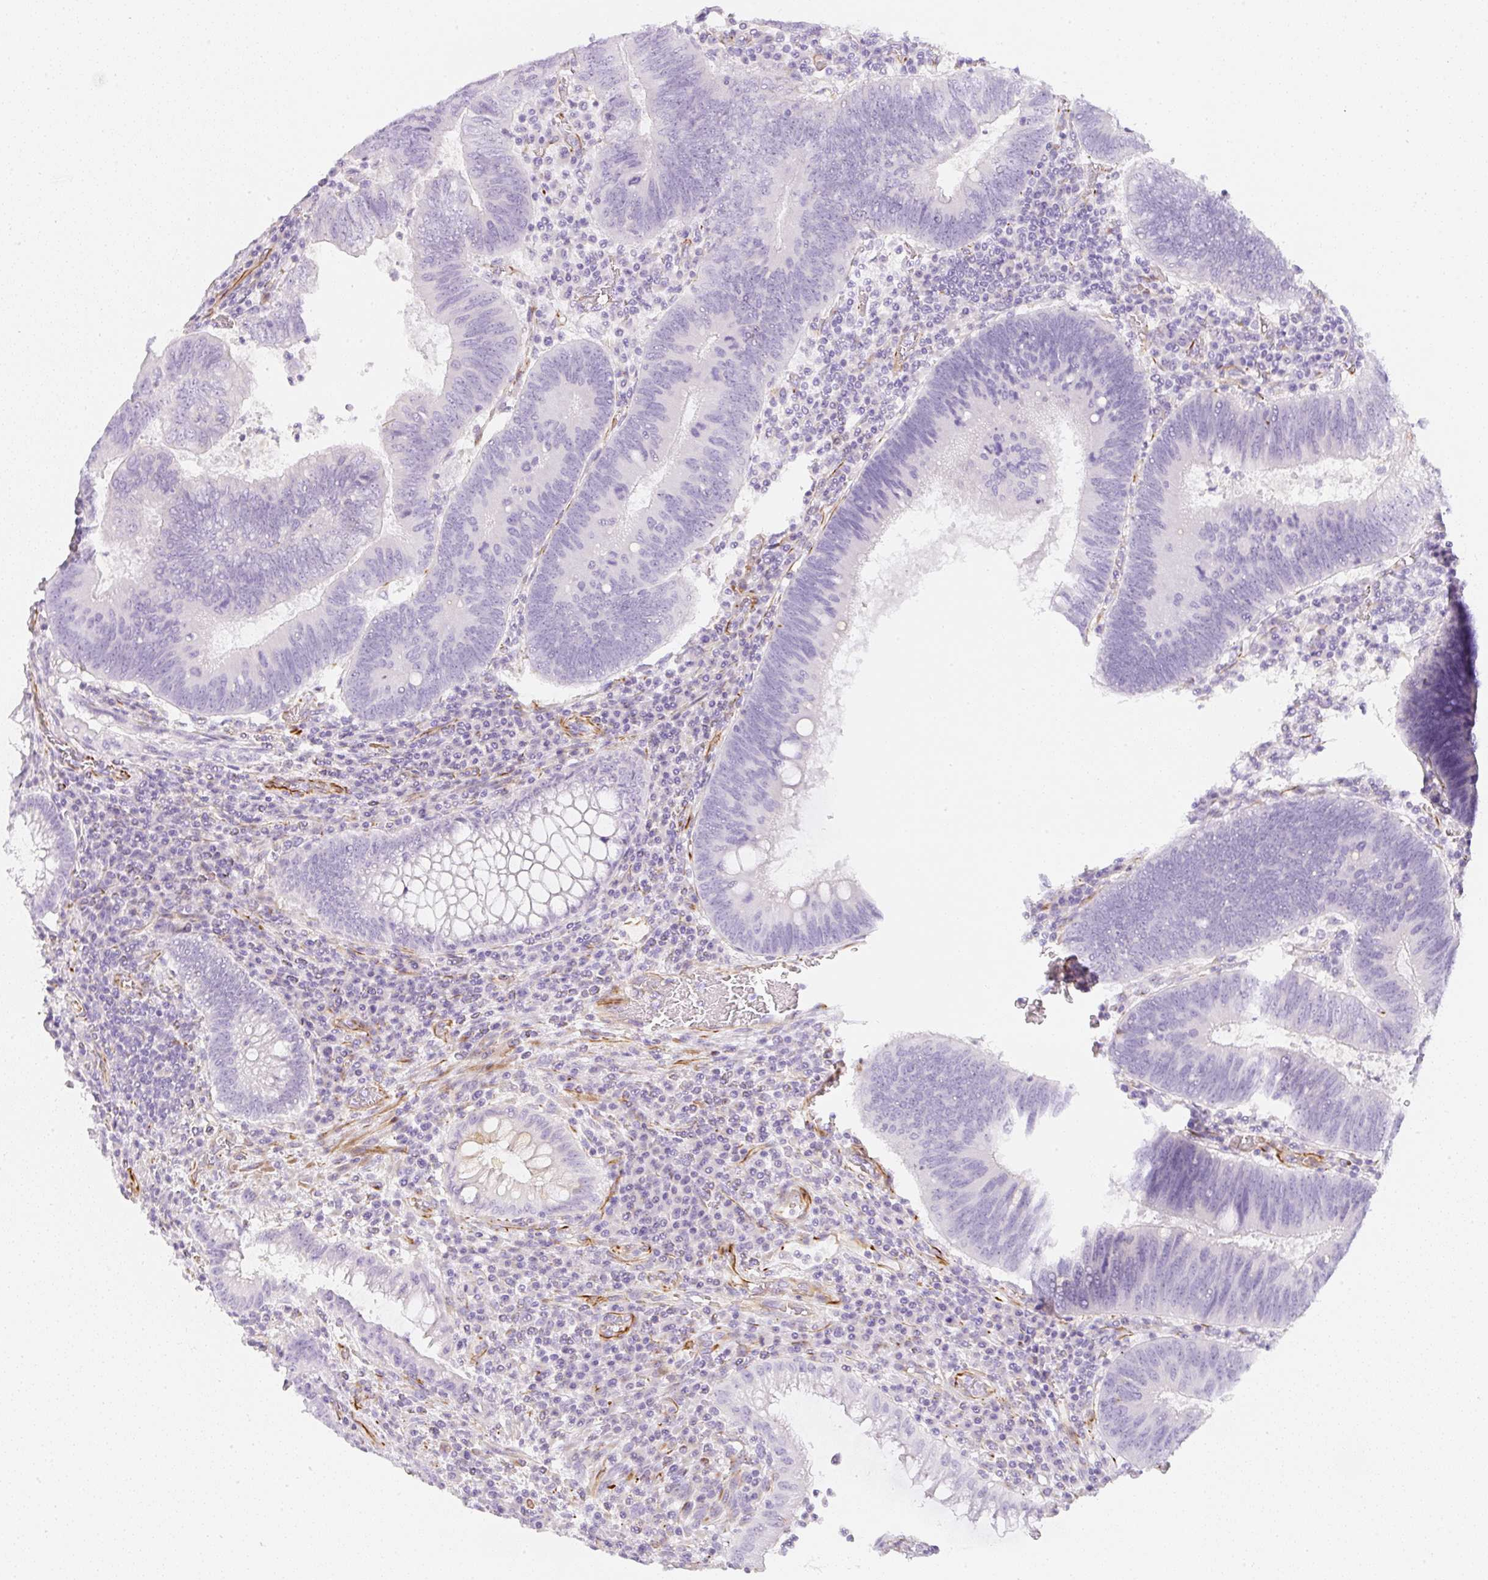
{"staining": {"intensity": "negative", "quantity": "none", "location": "none"}, "tissue": "colorectal cancer", "cell_type": "Tumor cells", "image_type": "cancer", "snomed": [{"axis": "morphology", "description": "Adenocarcinoma, NOS"}, {"axis": "topography", "description": "Colon"}], "caption": "Histopathology image shows no protein expression in tumor cells of colorectal adenocarcinoma tissue.", "gene": "ZNF689", "patient": {"sex": "male", "age": 67}}